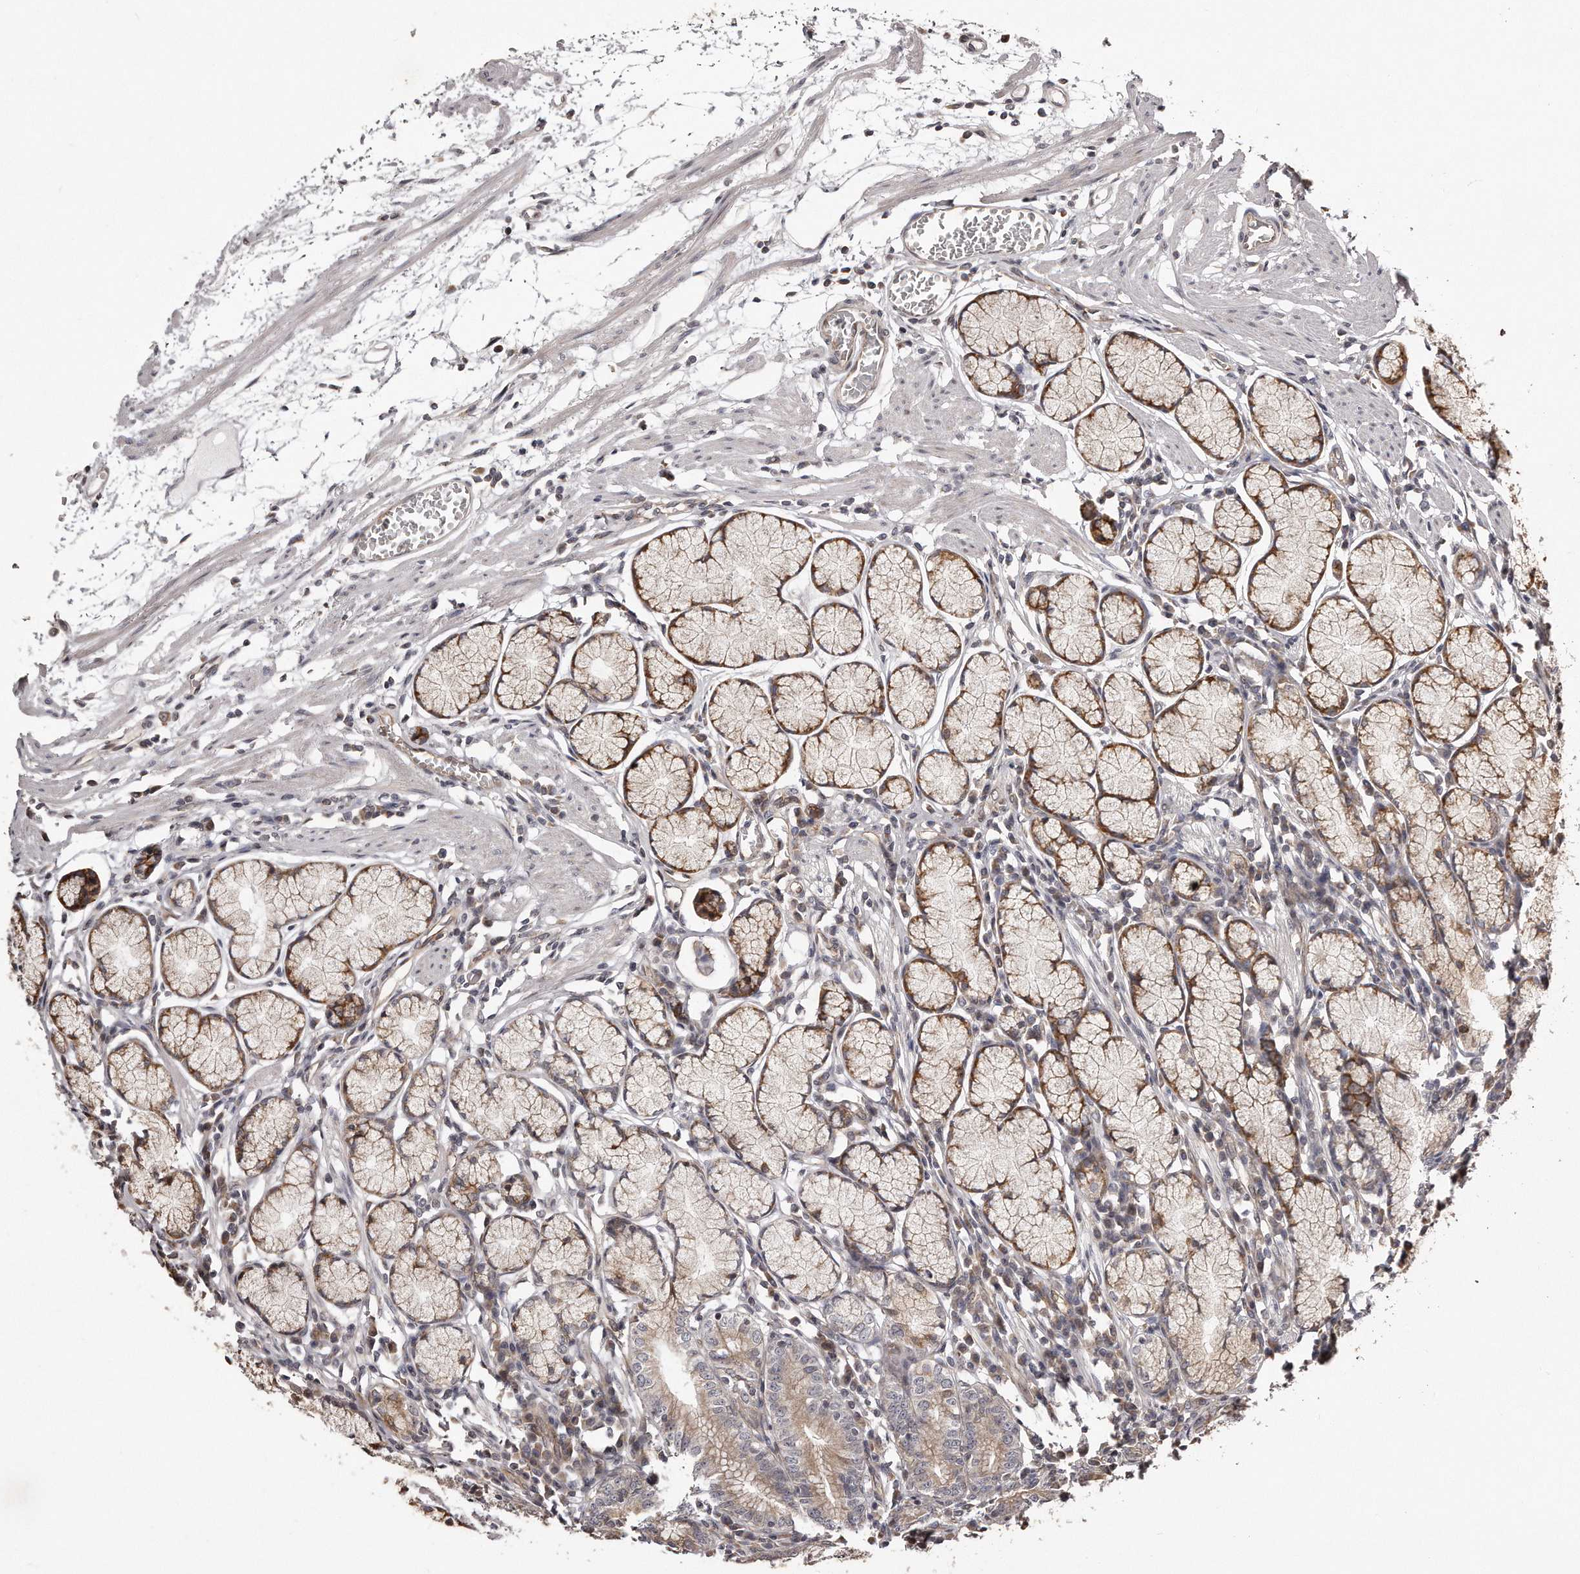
{"staining": {"intensity": "moderate", "quantity": "25%-75%", "location": "cytoplasmic/membranous"}, "tissue": "stomach", "cell_type": "Glandular cells", "image_type": "normal", "snomed": [{"axis": "morphology", "description": "Normal tissue, NOS"}, {"axis": "topography", "description": "Stomach"}], "caption": "The histopathology image exhibits staining of unremarkable stomach, revealing moderate cytoplasmic/membranous protein staining (brown color) within glandular cells.", "gene": "TRAPPC14", "patient": {"sex": "male", "age": 55}}